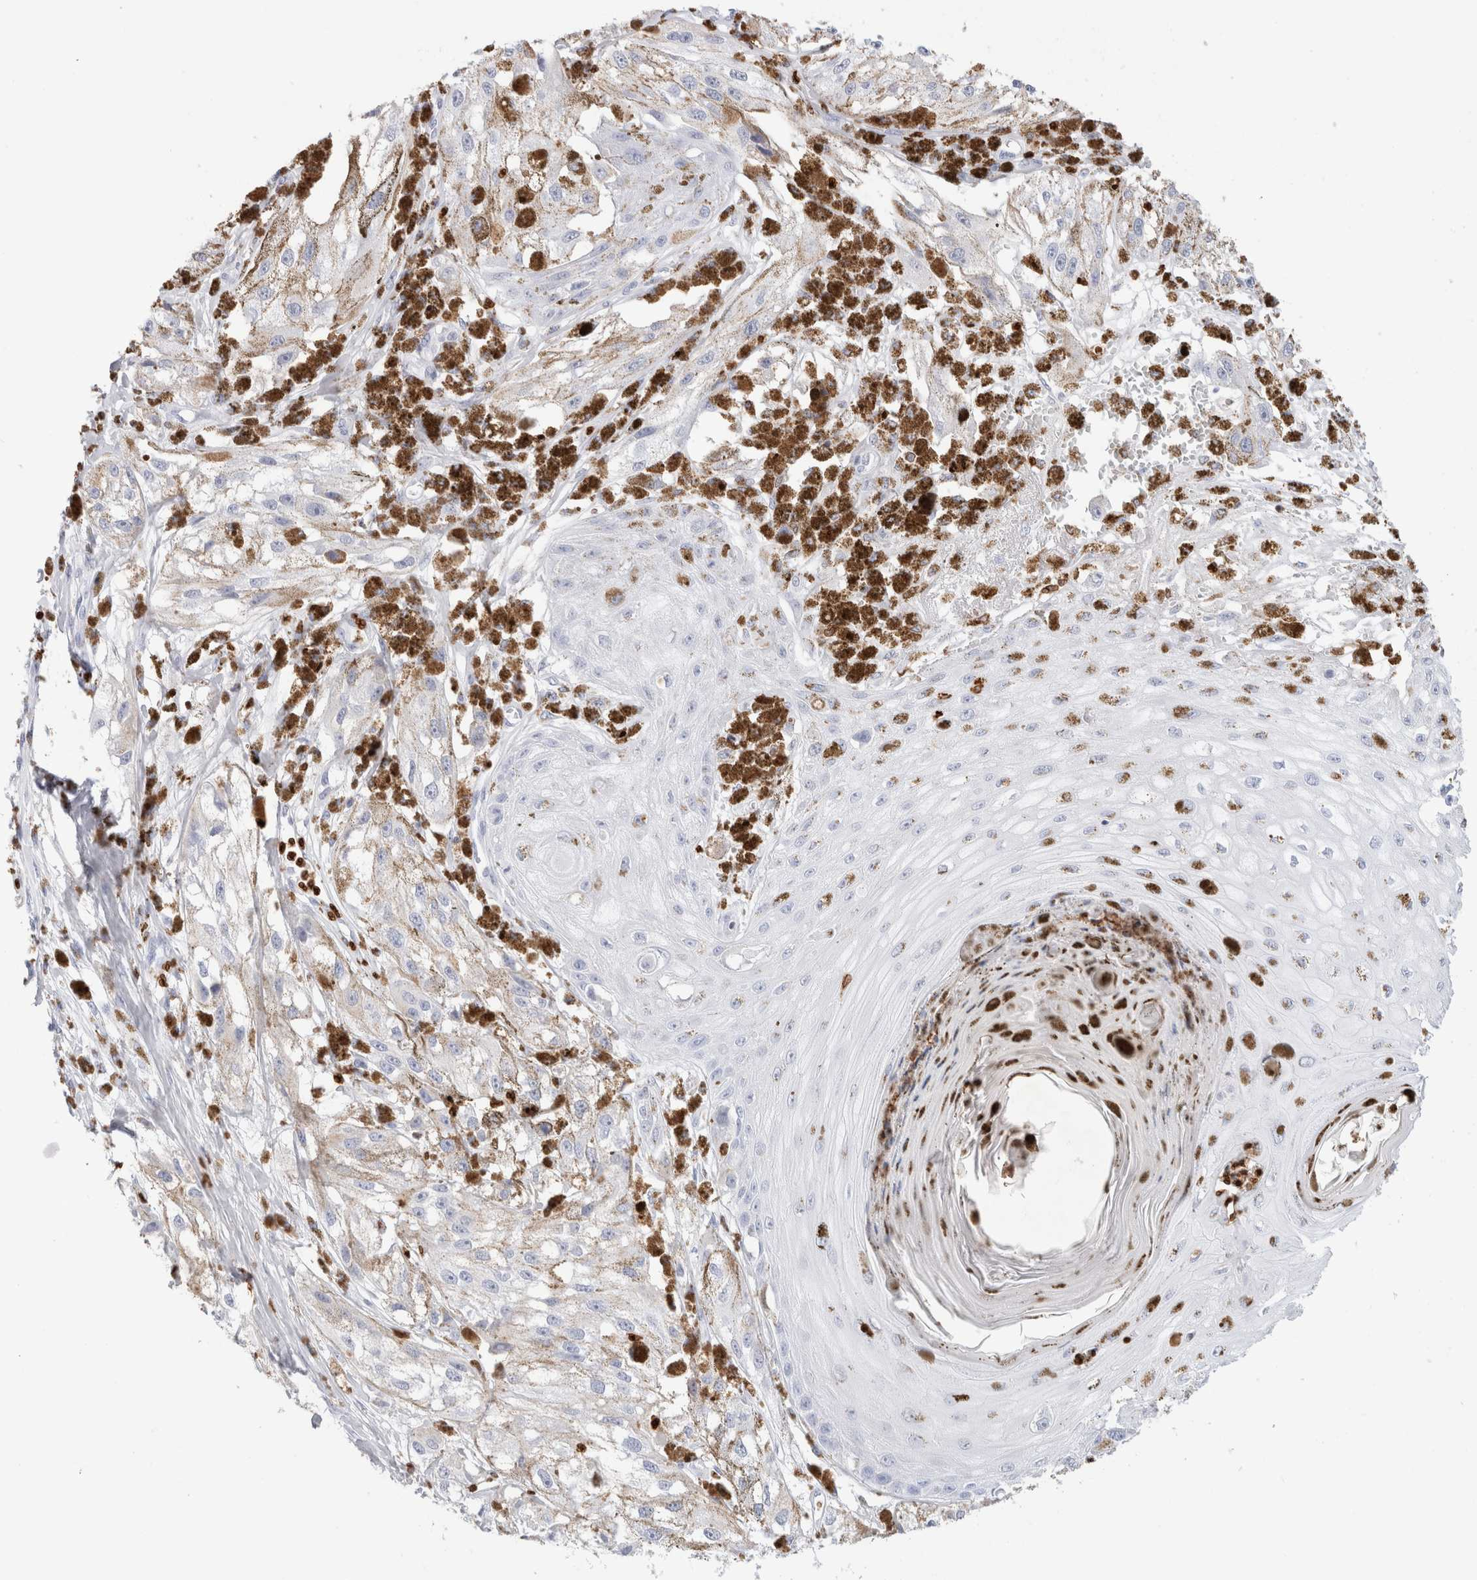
{"staining": {"intensity": "negative", "quantity": "none", "location": "none"}, "tissue": "melanoma", "cell_type": "Tumor cells", "image_type": "cancer", "snomed": [{"axis": "morphology", "description": "Malignant melanoma, NOS"}, {"axis": "topography", "description": "Skin"}], "caption": "Human melanoma stained for a protein using IHC reveals no staining in tumor cells.", "gene": "ALOX5AP", "patient": {"sex": "male", "age": 88}}